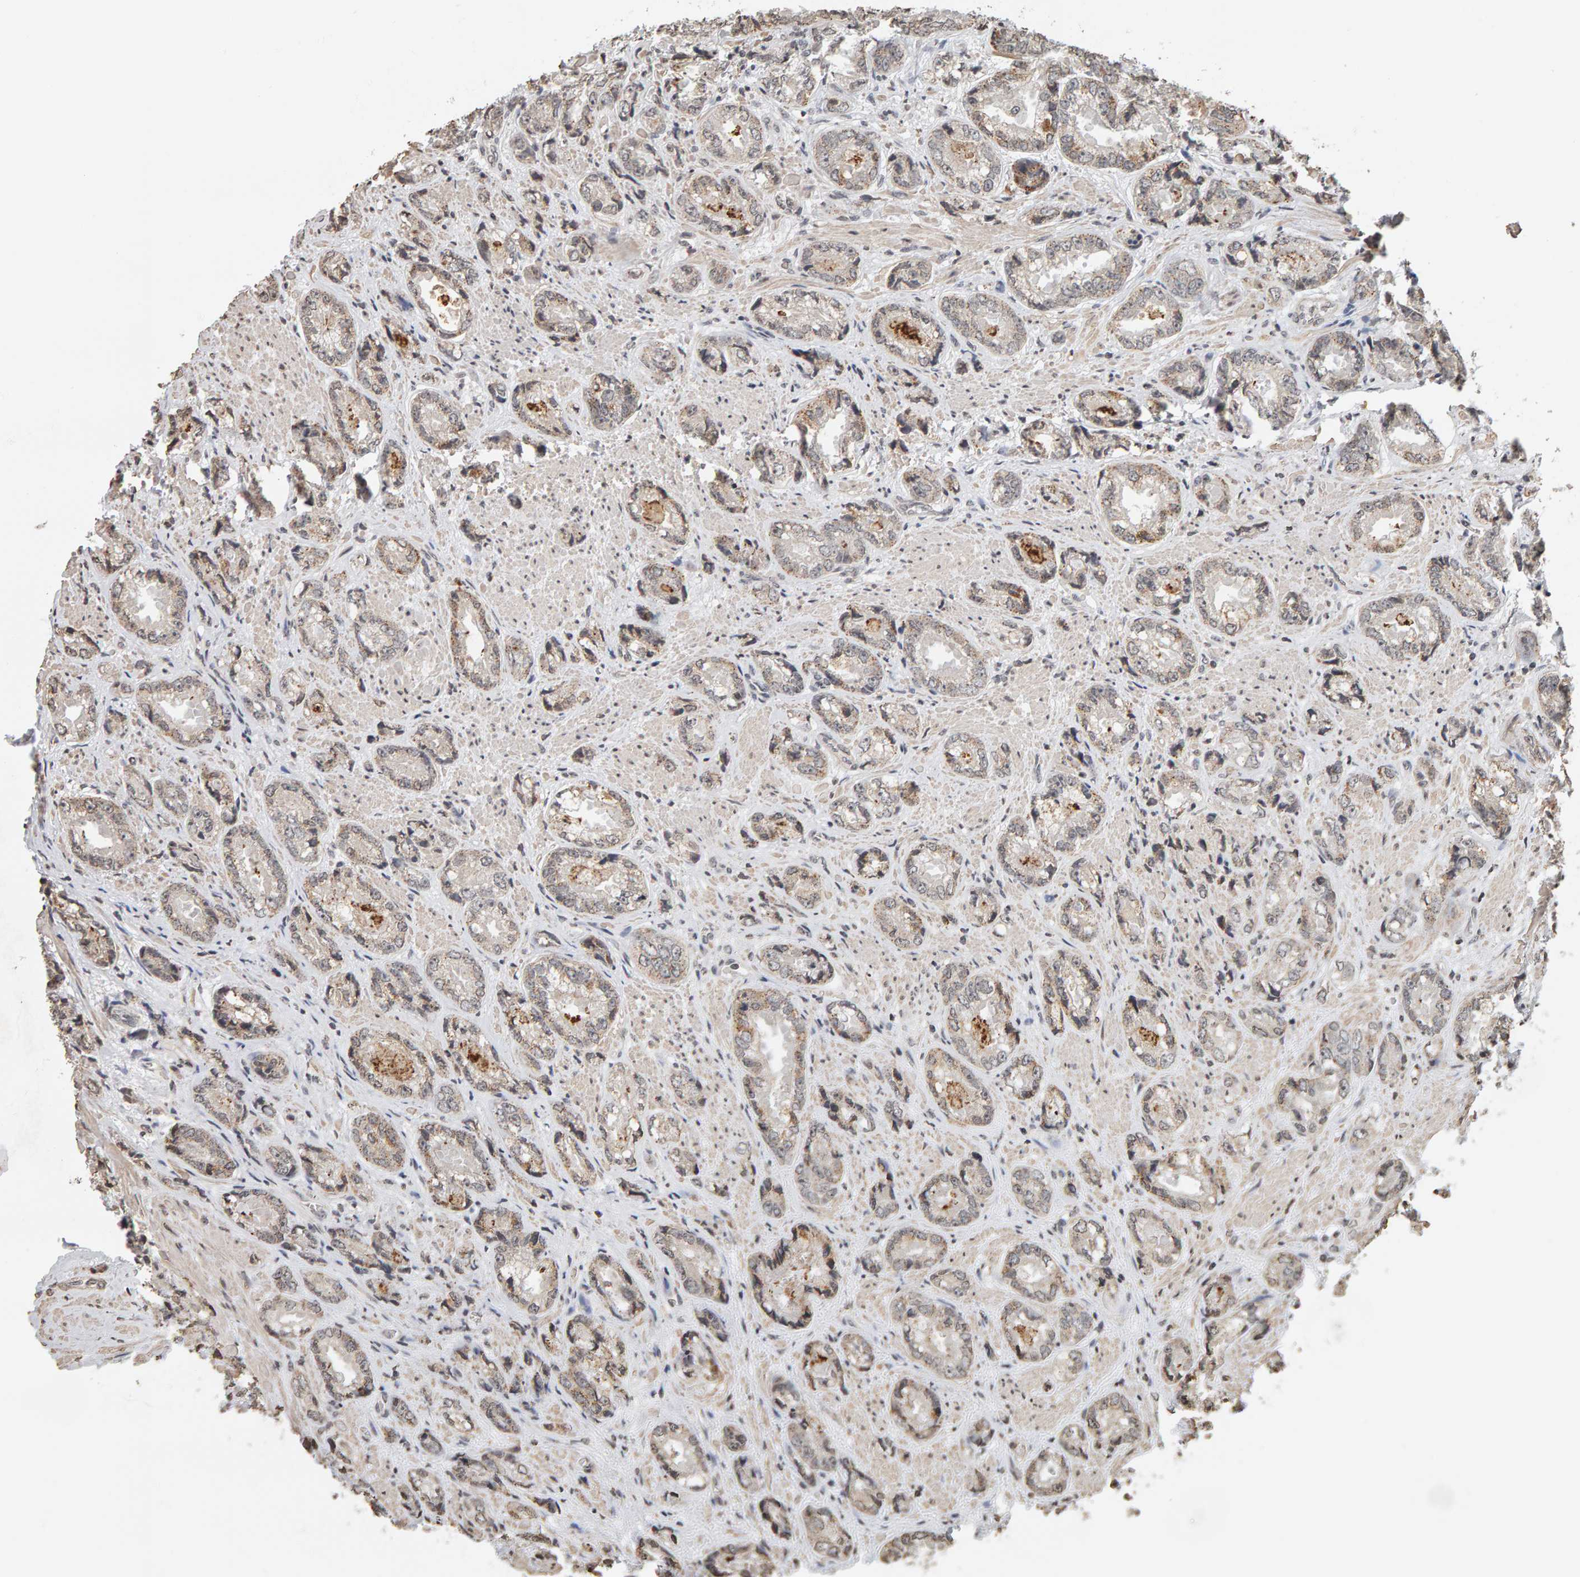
{"staining": {"intensity": "moderate", "quantity": "<25%", "location": "cytoplasmic/membranous"}, "tissue": "prostate cancer", "cell_type": "Tumor cells", "image_type": "cancer", "snomed": [{"axis": "morphology", "description": "Adenocarcinoma, High grade"}, {"axis": "topography", "description": "Prostate"}], "caption": "Moderate cytoplasmic/membranous positivity is present in about <25% of tumor cells in prostate cancer (adenocarcinoma (high-grade)). (Stains: DAB (3,3'-diaminobenzidine) in brown, nuclei in blue, Microscopy: brightfield microscopy at high magnification).", "gene": "AFF4", "patient": {"sex": "male", "age": 61}}